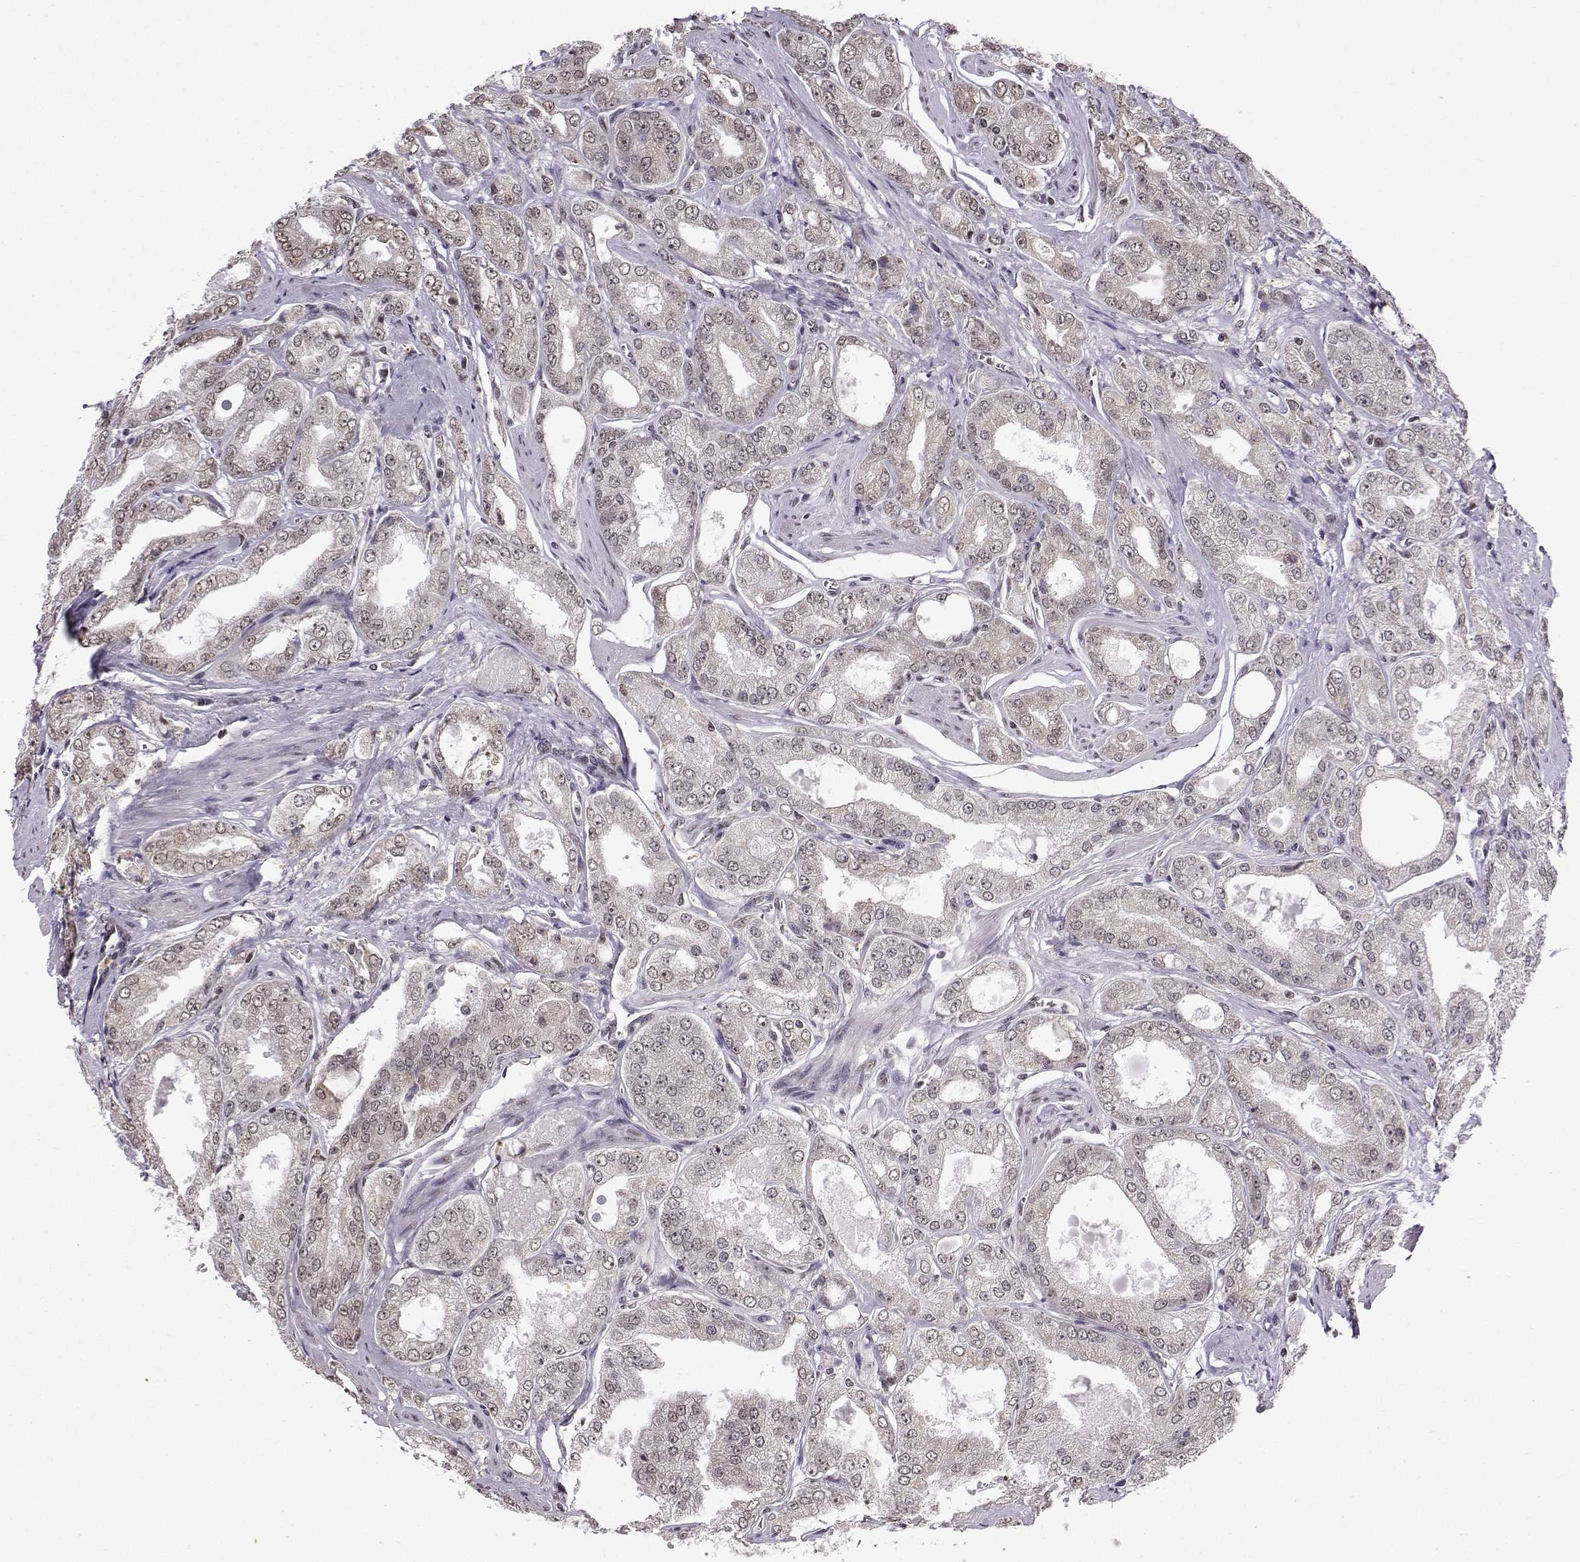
{"staining": {"intensity": "weak", "quantity": "25%-75%", "location": "nuclear"}, "tissue": "prostate cancer", "cell_type": "Tumor cells", "image_type": "cancer", "snomed": [{"axis": "morphology", "description": "Adenocarcinoma, NOS"}, {"axis": "morphology", "description": "Adenocarcinoma, High grade"}, {"axis": "topography", "description": "Prostate"}], "caption": "Immunohistochemical staining of prostate adenocarcinoma exhibits weak nuclear protein expression in approximately 25%-75% of tumor cells. (DAB (3,3'-diaminobenzidine) = brown stain, brightfield microscopy at high magnification).", "gene": "EZH1", "patient": {"sex": "male", "age": 70}}